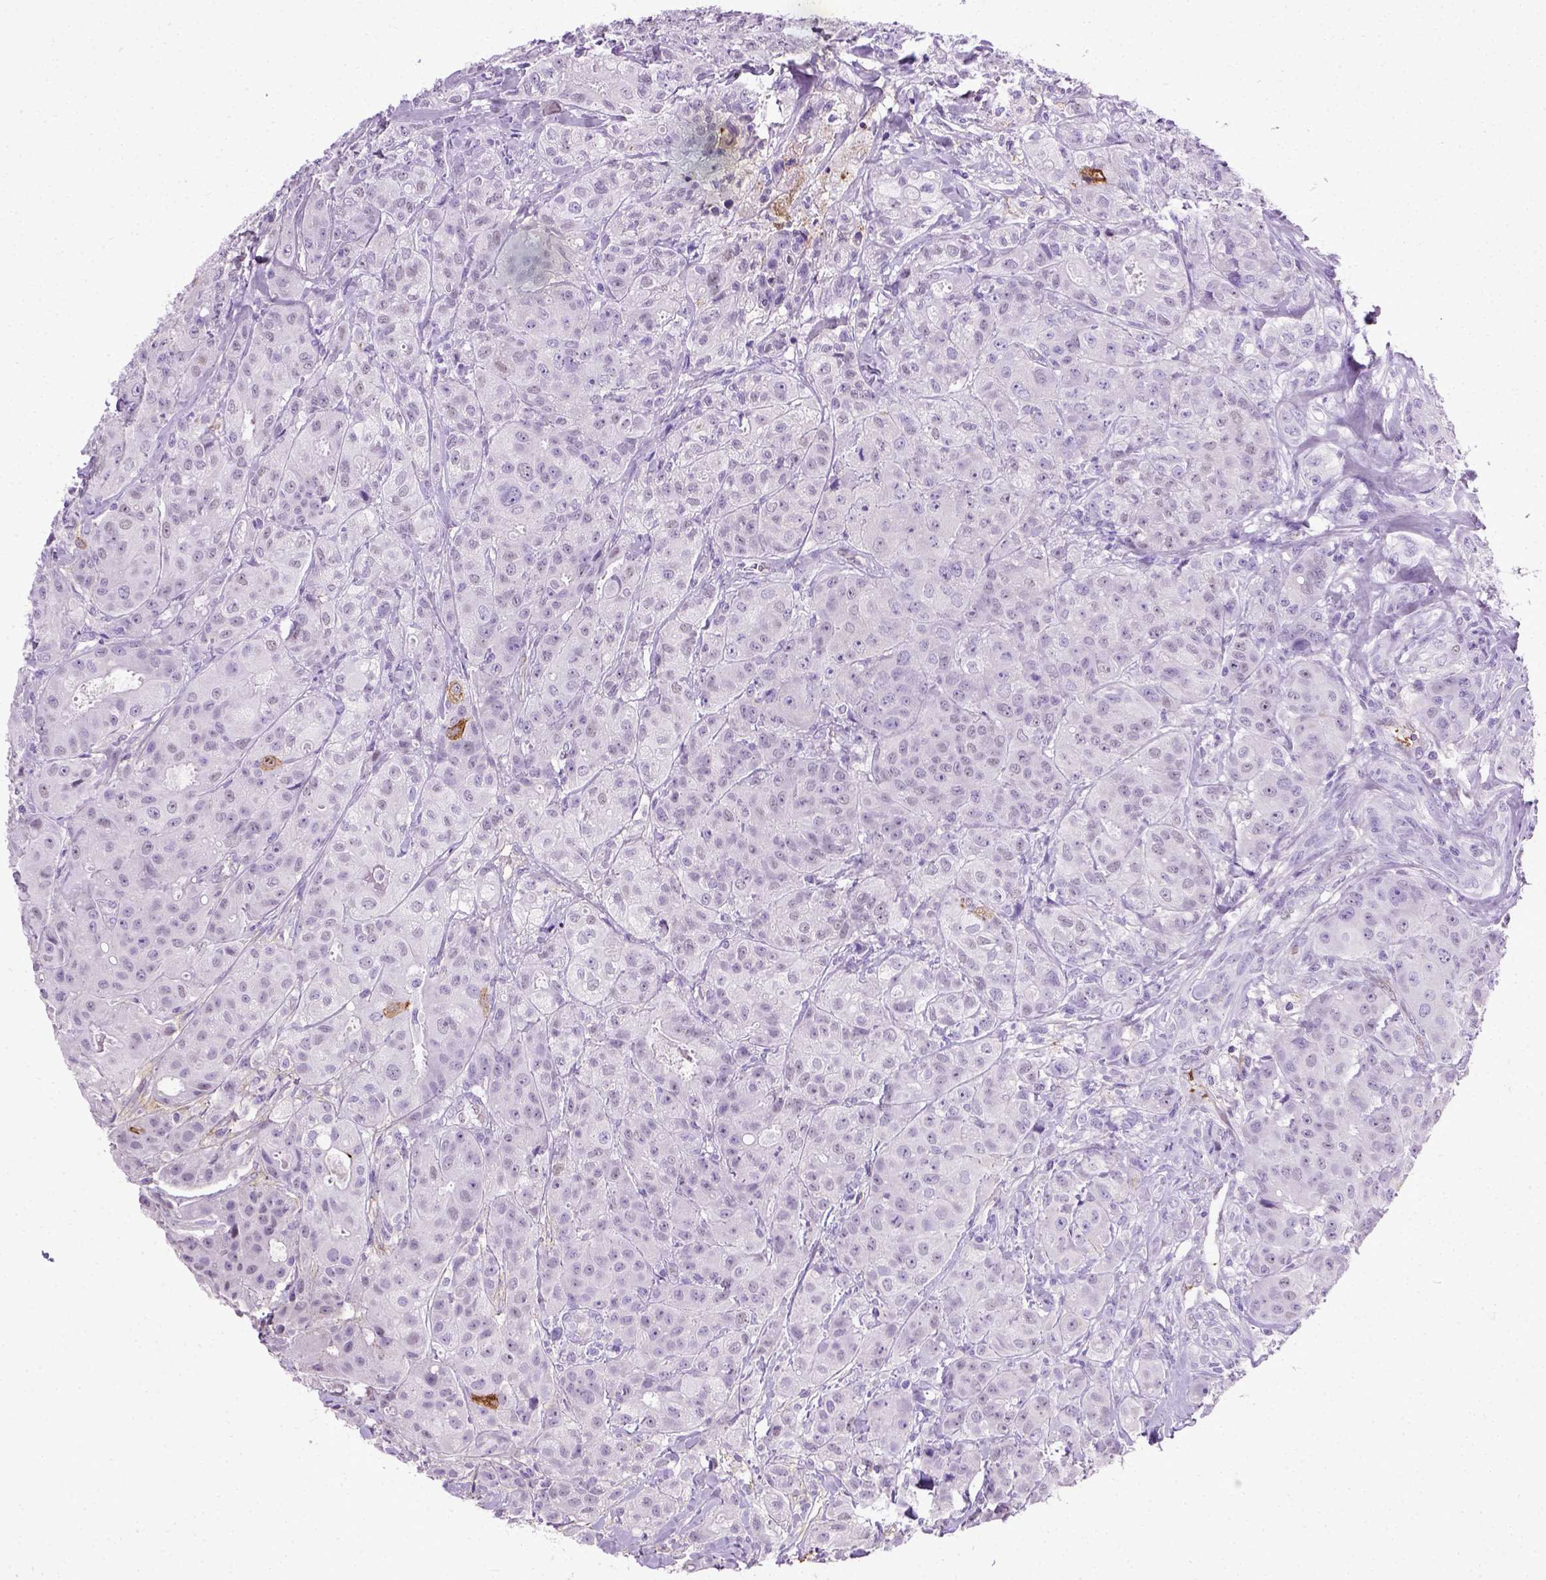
{"staining": {"intensity": "negative", "quantity": "none", "location": "none"}, "tissue": "breast cancer", "cell_type": "Tumor cells", "image_type": "cancer", "snomed": [{"axis": "morphology", "description": "Duct carcinoma"}, {"axis": "topography", "description": "Breast"}], "caption": "Histopathology image shows no significant protein expression in tumor cells of intraductal carcinoma (breast).", "gene": "ADAMTS8", "patient": {"sex": "female", "age": 43}}